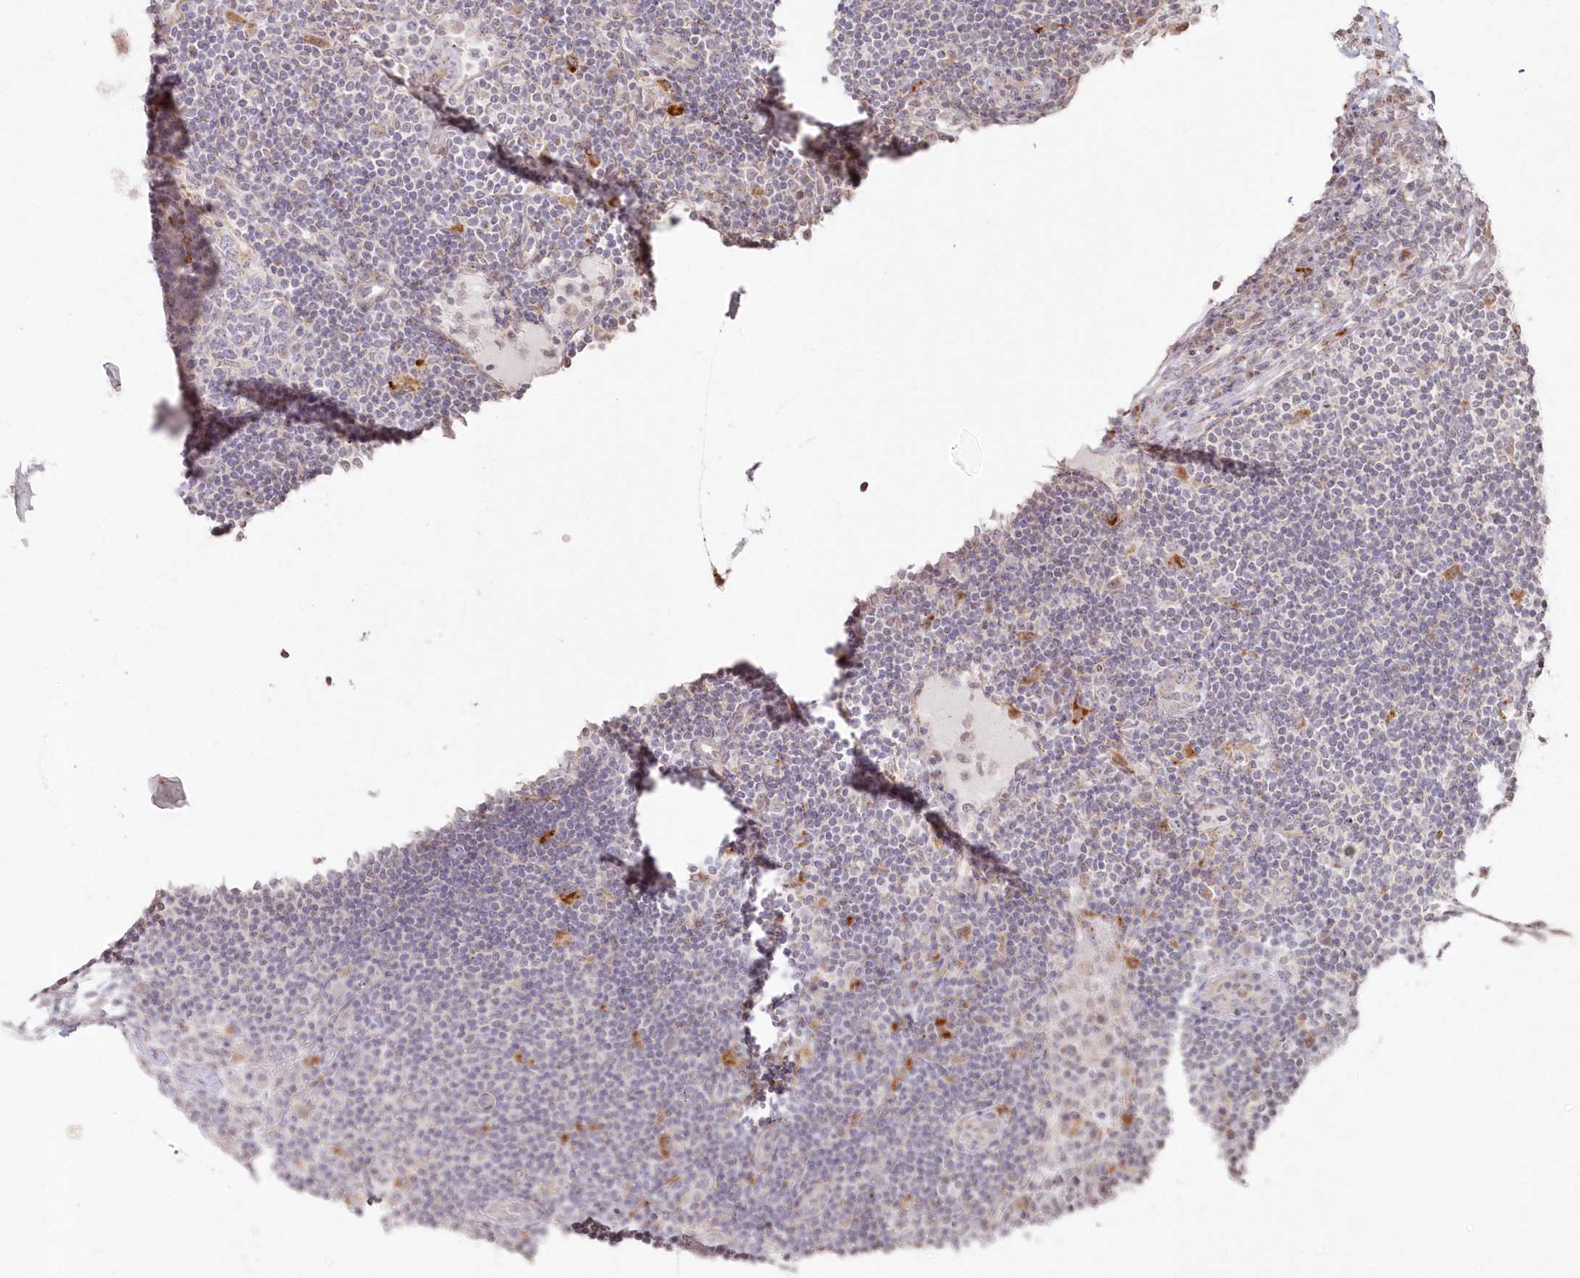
{"staining": {"intensity": "negative", "quantity": "none", "location": "none"}, "tissue": "lymph node", "cell_type": "Germinal center cells", "image_type": "normal", "snomed": [{"axis": "morphology", "description": "Normal tissue, NOS"}, {"axis": "topography", "description": "Lymph node"}], "caption": "There is no significant staining in germinal center cells of lymph node. (Stains: DAB (3,3'-diaminobenzidine) IHC with hematoxylin counter stain, Microscopy: brightfield microscopy at high magnification).", "gene": "ARSB", "patient": {"sex": "female", "age": 53}}